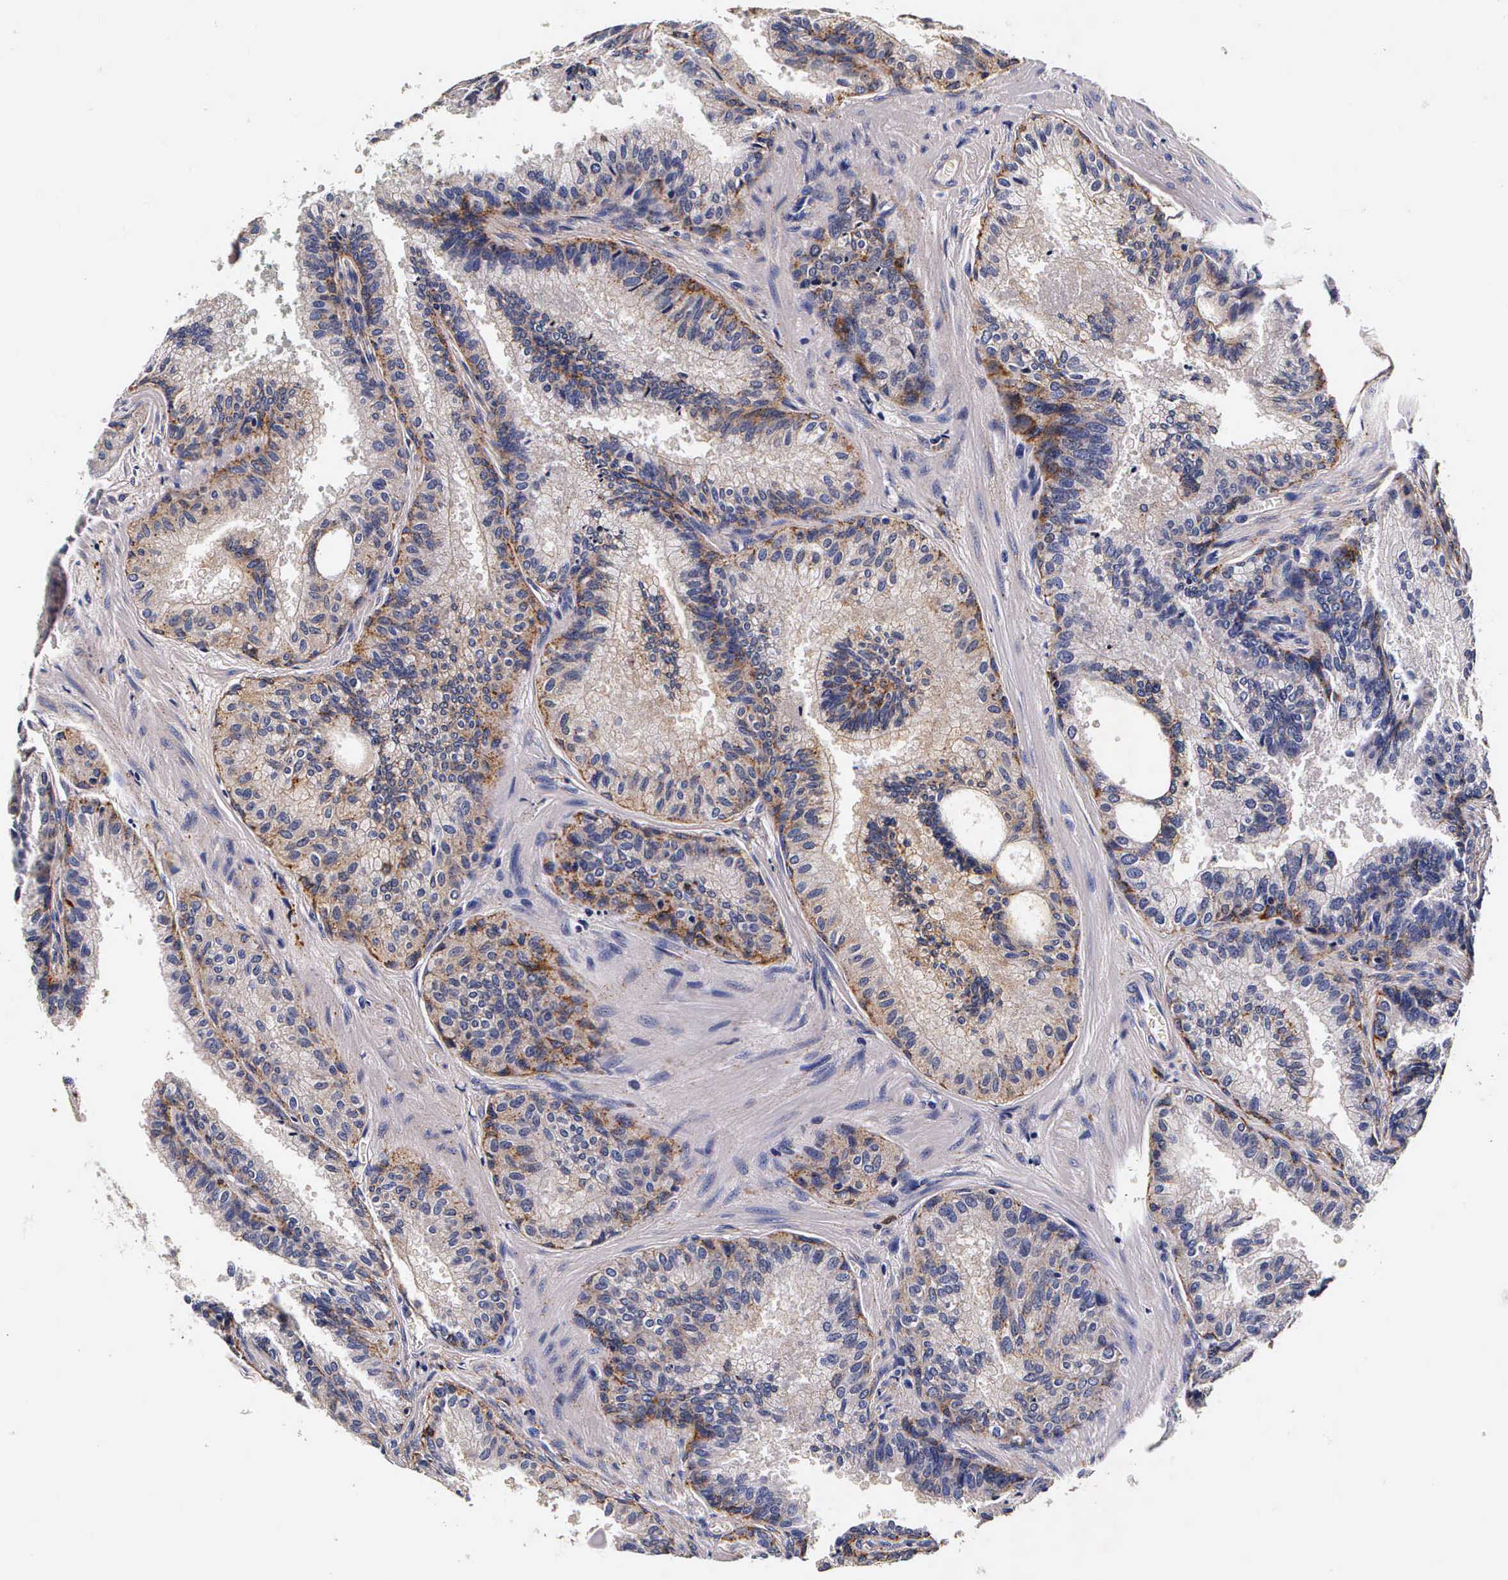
{"staining": {"intensity": "moderate", "quantity": ">75%", "location": "cytoplasmic/membranous"}, "tissue": "prostate", "cell_type": "Glandular cells", "image_type": "normal", "snomed": [{"axis": "morphology", "description": "Normal tissue, NOS"}, {"axis": "topography", "description": "Prostate"}], "caption": "IHC (DAB) staining of benign human prostate displays moderate cytoplasmic/membranous protein positivity in approximately >75% of glandular cells. (Brightfield microscopy of DAB IHC at high magnification).", "gene": "CTSB", "patient": {"sex": "male", "age": 68}}